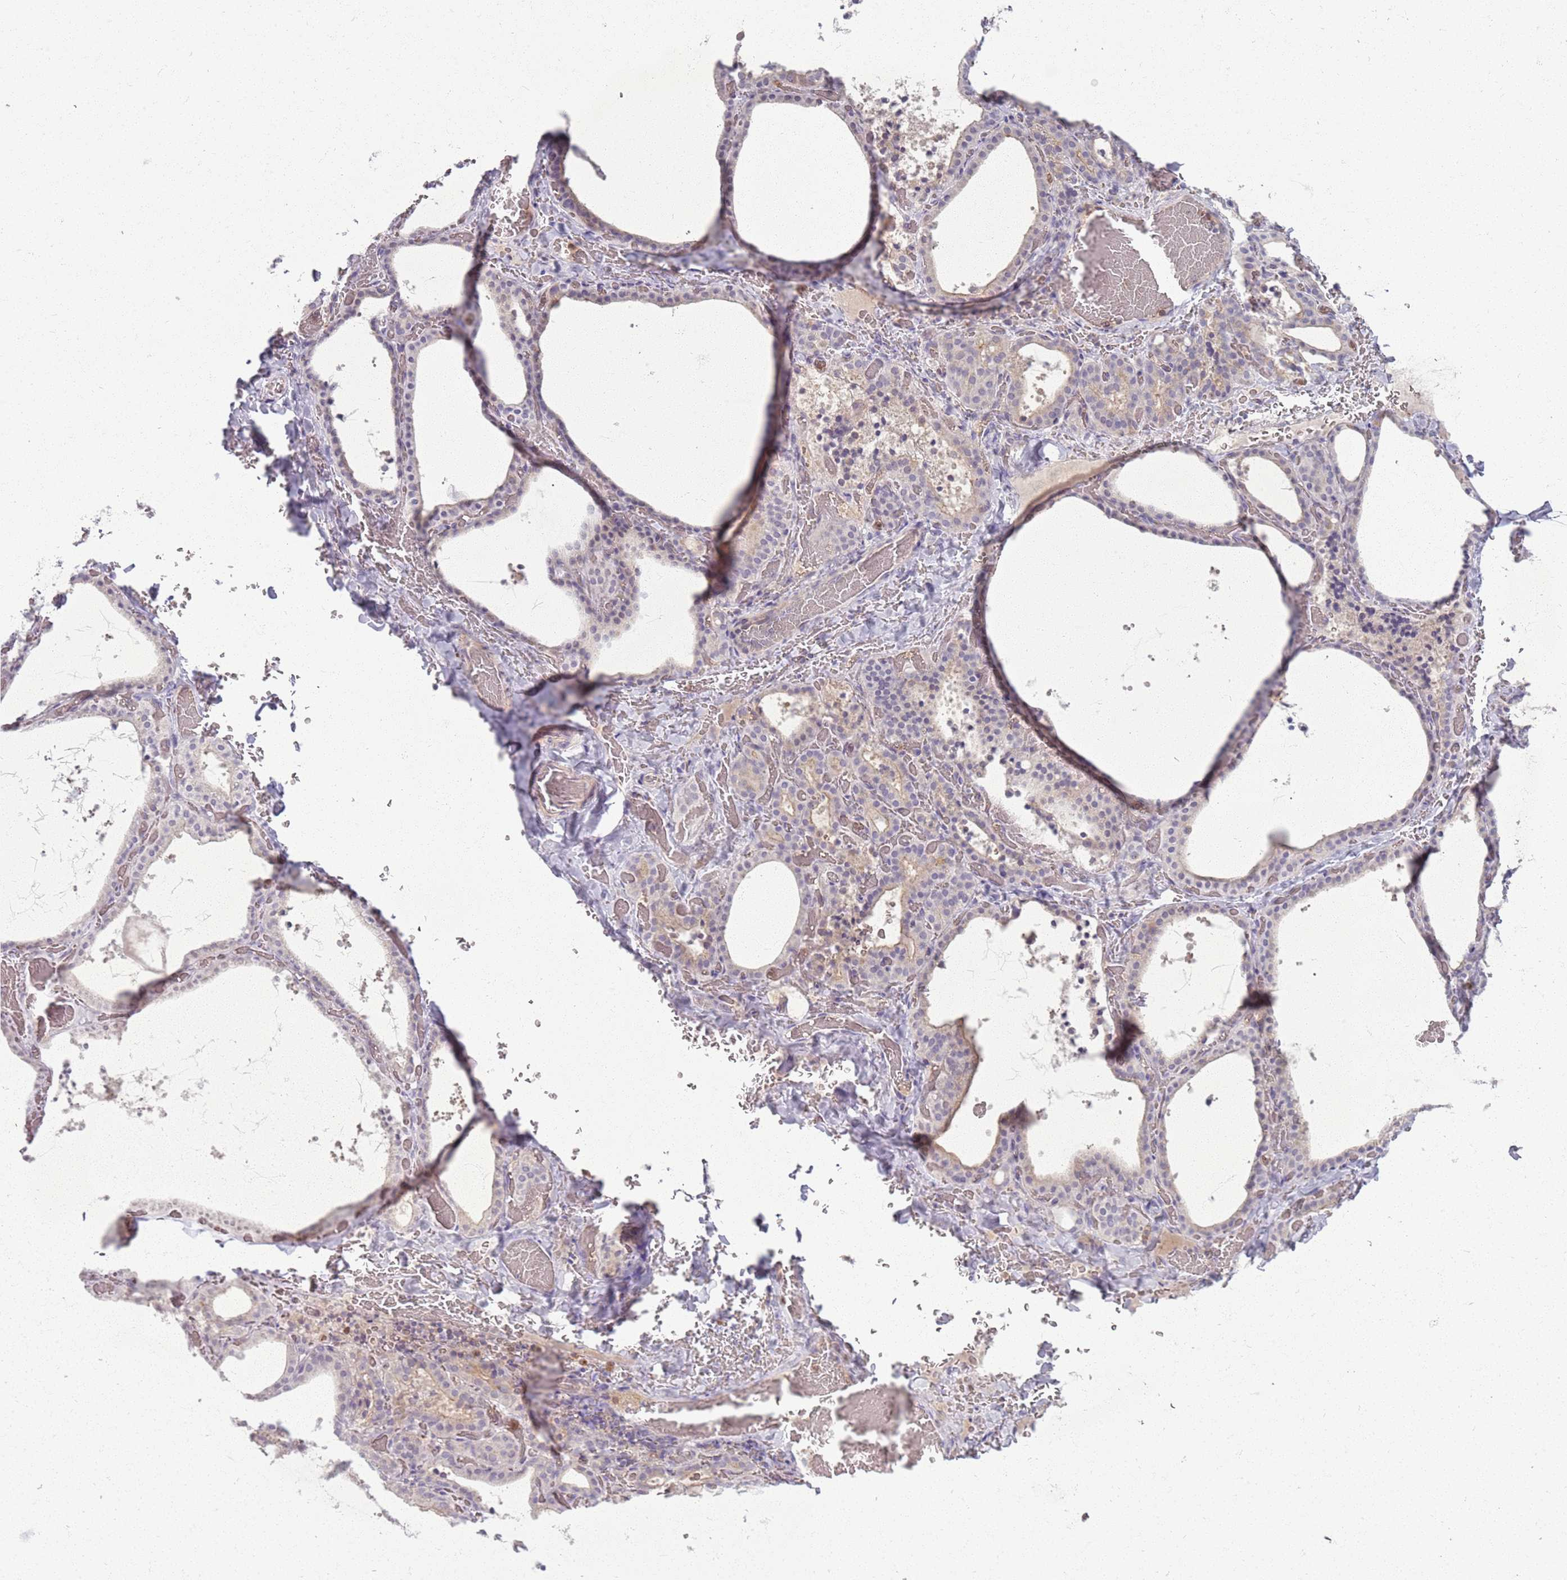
{"staining": {"intensity": "weak", "quantity": "<25%", "location": "cytoplasmic/membranous"}, "tissue": "thyroid gland", "cell_type": "Glandular cells", "image_type": "normal", "snomed": [{"axis": "morphology", "description": "Normal tissue, NOS"}, {"axis": "topography", "description": "Thyroid gland"}], "caption": "Immunohistochemistry (IHC) image of unremarkable human thyroid gland stained for a protein (brown), which displays no positivity in glandular cells. (Stains: DAB immunohistochemistry (IHC) with hematoxylin counter stain, Microscopy: brightfield microscopy at high magnification).", "gene": "ZDHHC2", "patient": {"sex": "female", "age": 39}}